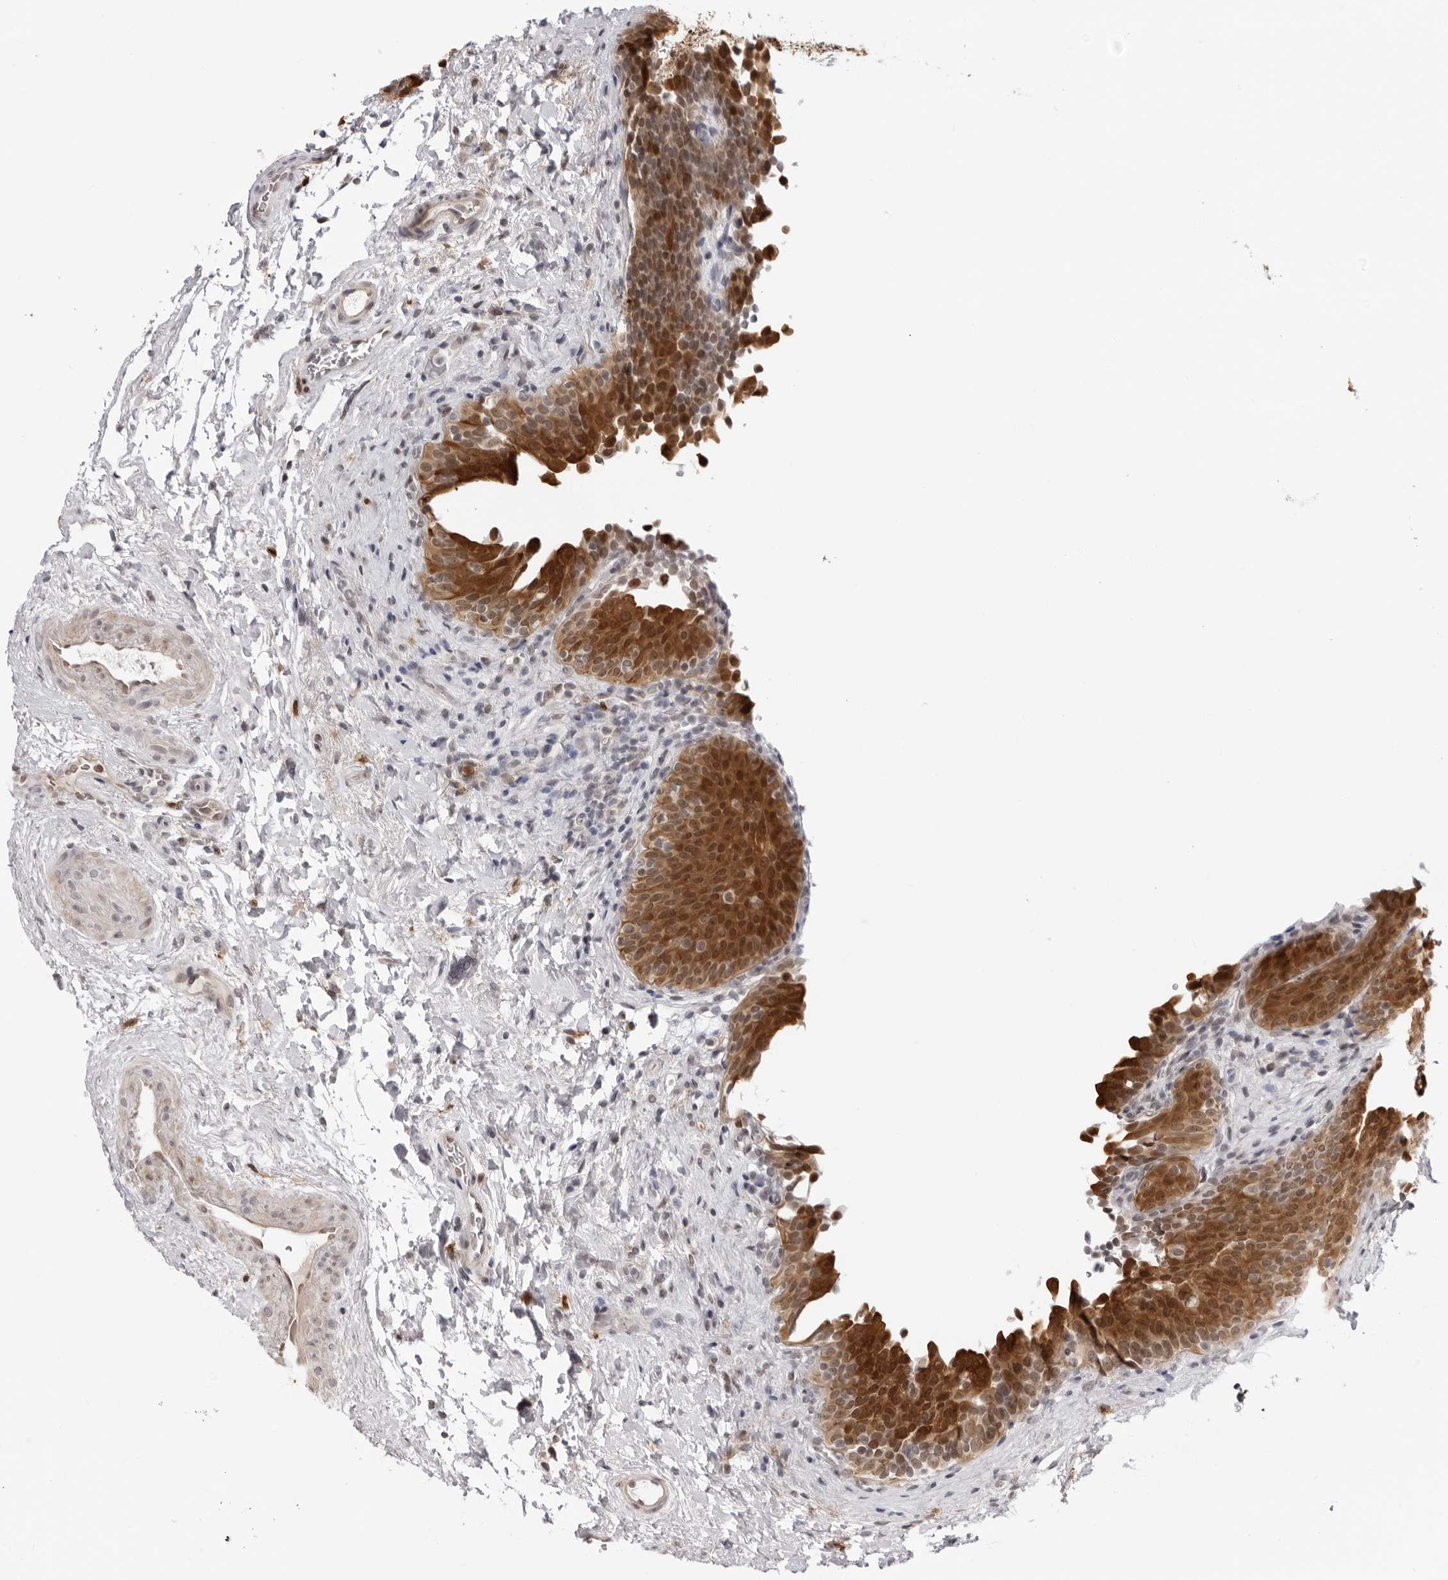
{"staining": {"intensity": "strong", "quantity": "25%-75%", "location": "cytoplasmic/membranous,nuclear"}, "tissue": "urinary bladder", "cell_type": "Urothelial cells", "image_type": "normal", "snomed": [{"axis": "morphology", "description": "Normal tissue, NOS"}, {"axis": "topography", "description": "Urinary bladder"}], "caption": "Protein expression analysis of normal urinary bladder demonstrates strong cytoplasmic/membranous,nuclear expression in approximately 25%-75% of urothelial cells.", "gene": "SRGAP2", "patient": {"sex": "male", "age": 83}}